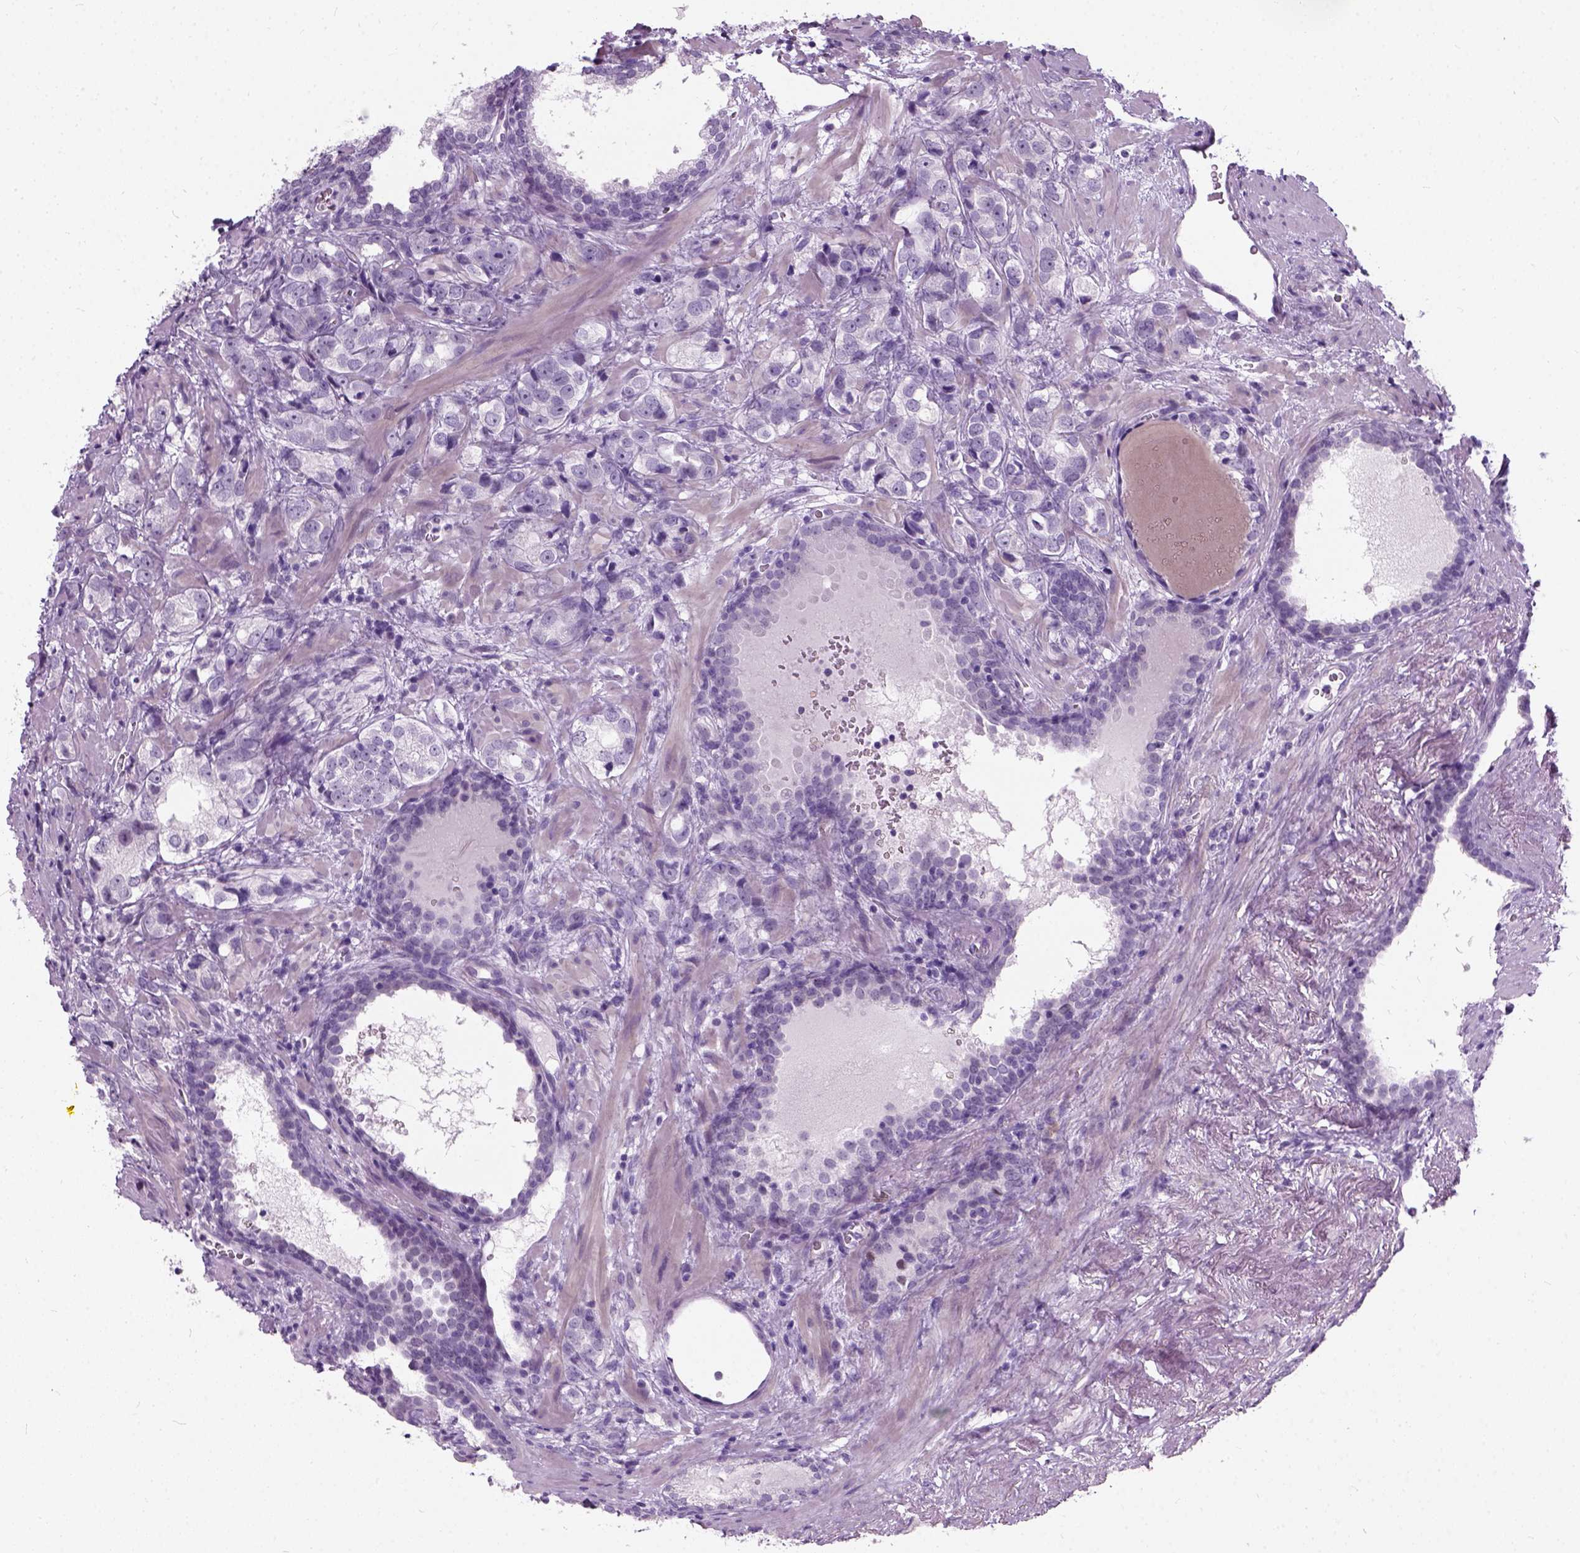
{"staining": {"intensity": "negative", "quantity": "none", "location": "none"}, "tissue": "prostate cancer", "cell_type": "Tumor cells", "image_type": "cancer", "snomed": [{"axis": "morphology", "description": "Adenocarcinoma, NOS"}, {"axis": "topography", "description": "Prostate and seminal vesicle, NOS"}], "caption": "Tumor cells show no significant staining in prostate cancer.", "gene": "AXDND1", "patient": {"sex": "male", "age": 63}}